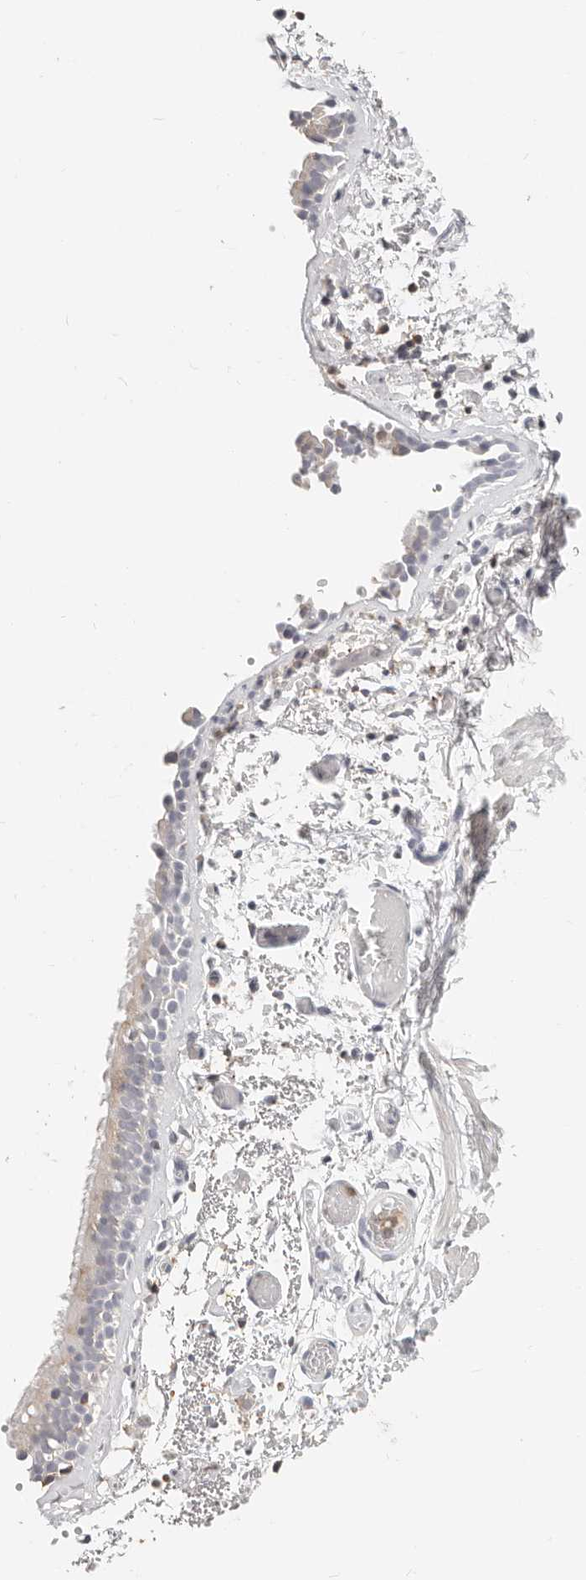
{"staining": {"intensity": "negative", "quantity": "none", "location": "none"}, "tissue": "bronchus", "cell_type": "Respiratory epithelial cells", "image_type": "normal", "snomed": [{"axis": "morphology", "description": "Normal tissue, NOS"}, {"axis": "topography", "description": "Bronchus"}, {"axis": "topography", "description": "Lung"}], "caption": "An immunohistochemistry (IHC) image of benign bronchus is shown. There is no staining in respiratory epithelial cells of bronchus.", "gene": "TMEM63B", "patient": {"sex": "male", "age": 56}}